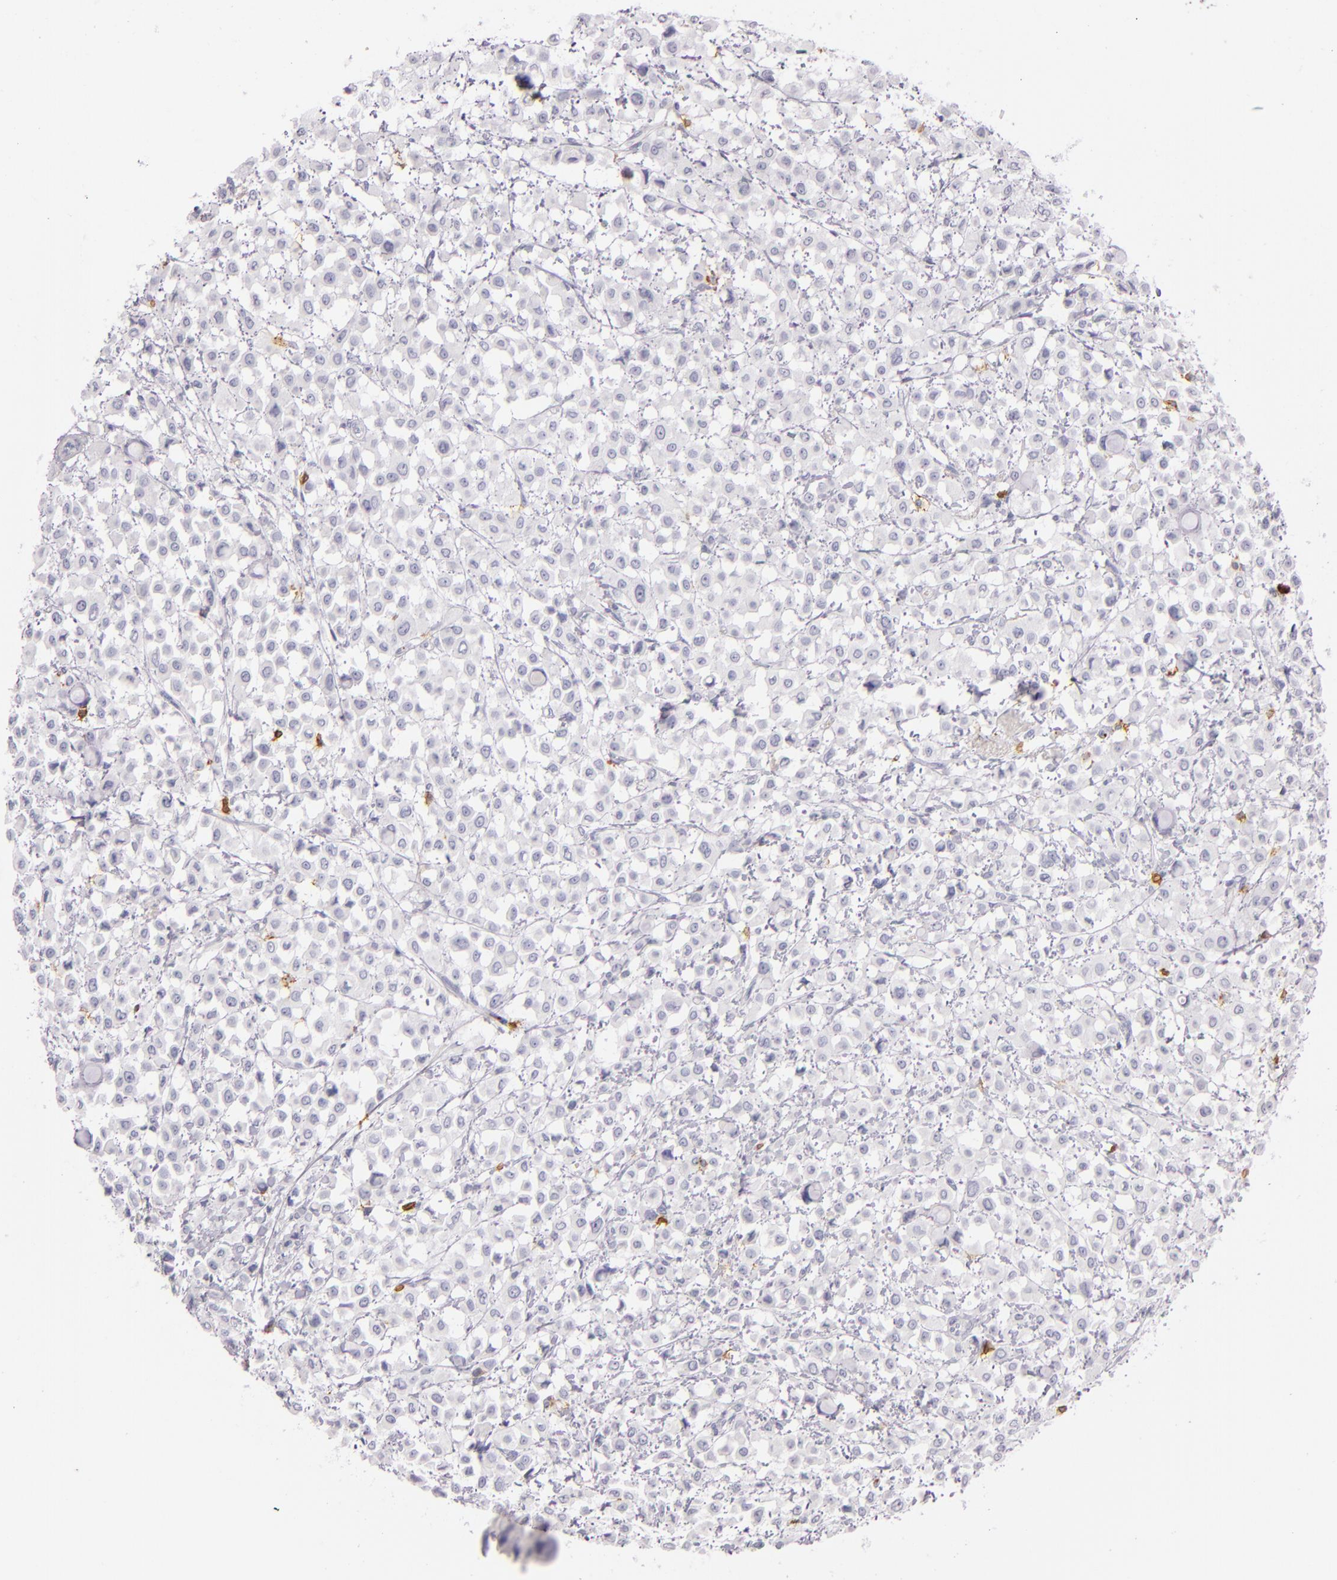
{"staining": {"intensity": "negative", "quantity": "none", "location": "none"}, "tissue": "breast cancer", "cell_type": "Tumor cells", "image_type": "cancer", "snomed": [{"axis": "morphology", "description": "Lobular carcinoma"}, {"axis": "topography", "description": "Breast"}], "caption": "Tumor cells are negative for protein expression in human breast cancer (lobular carcinoma).", "gene": "LAT", "patient": {"sex": "female", "age": 85}}